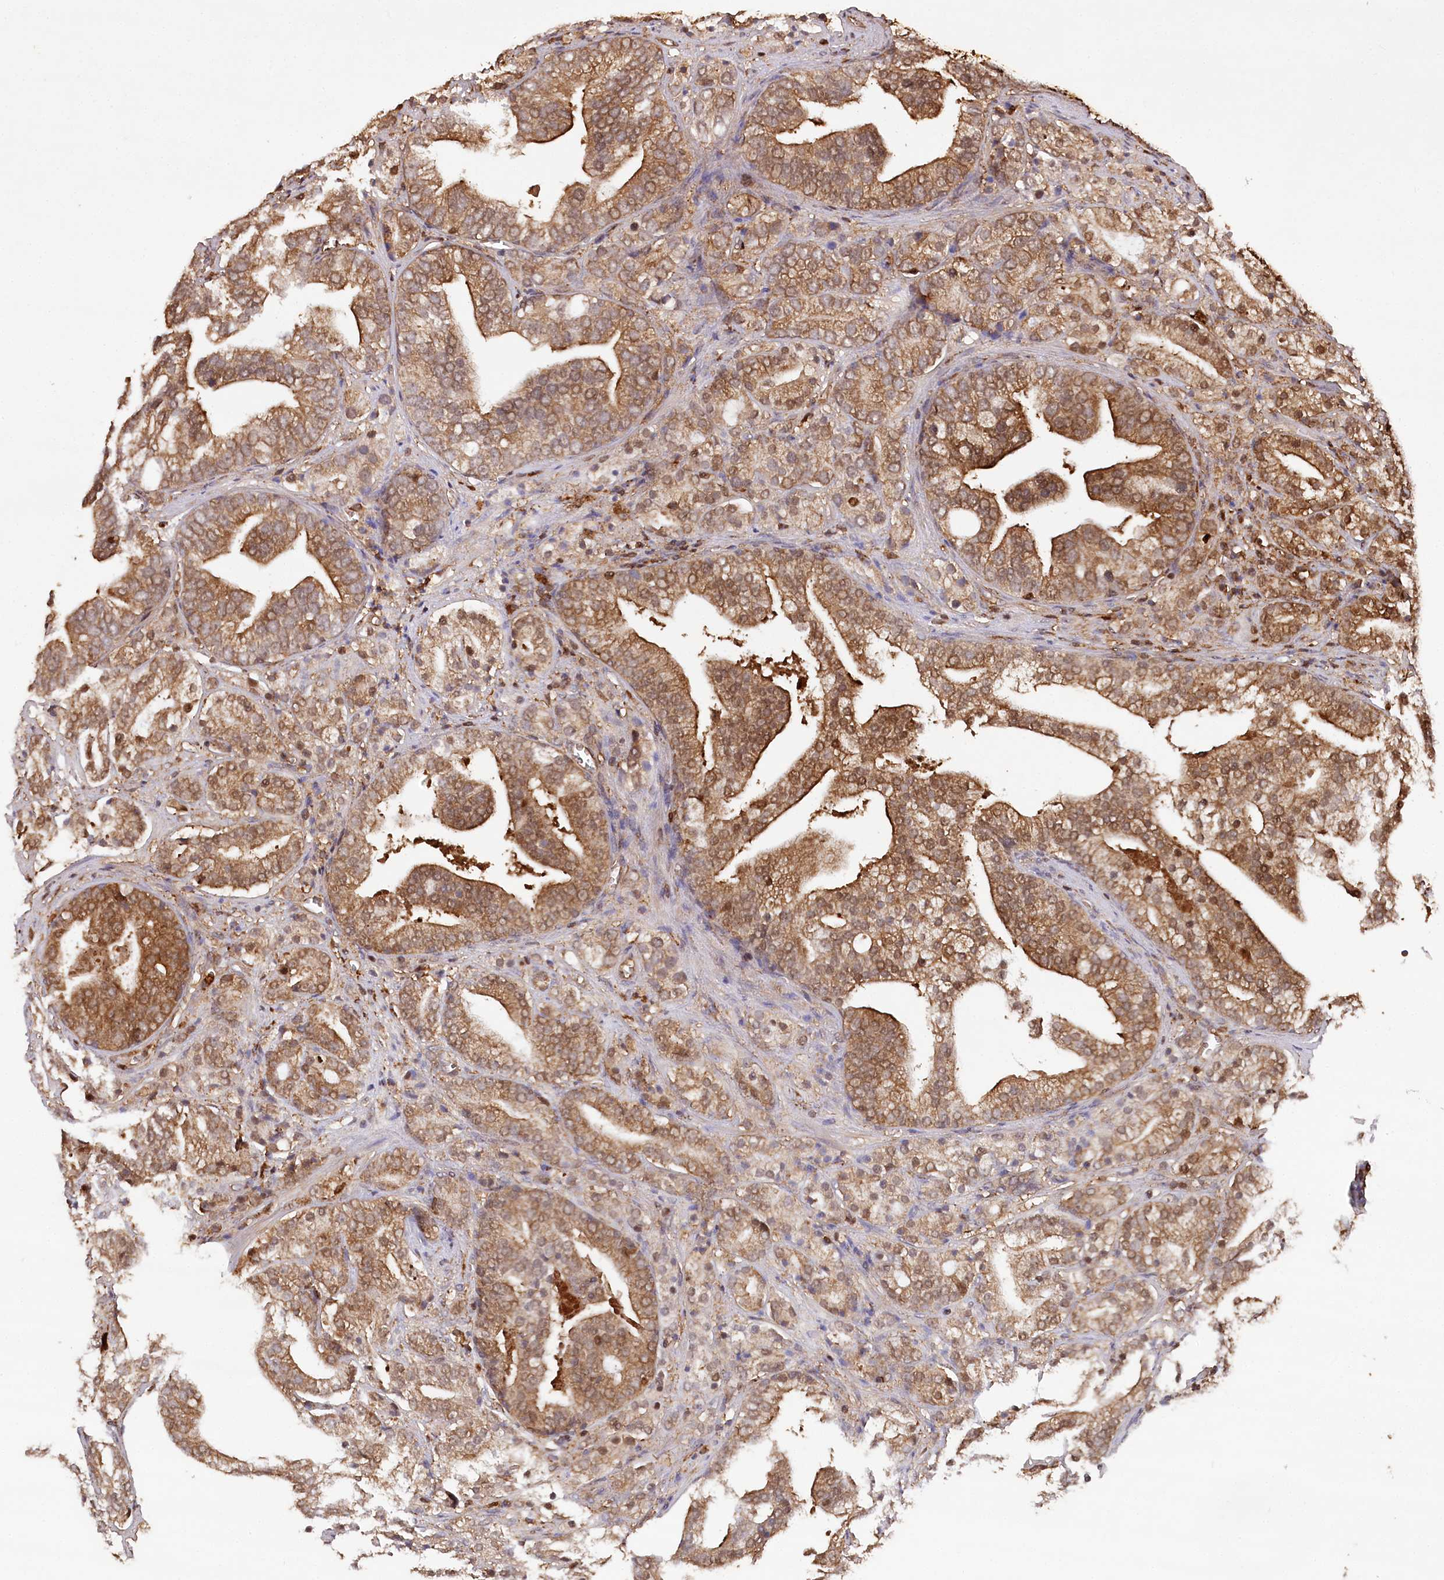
{"staining": {"intensity": "moderate", "quantity": ">75%", "location": "cytoplasmic/membranous"}, "tissue": "prostate cancer", "cell_type": "Tumor cells", "image_type": "cancer", "snomed": [{"axis": "morphology", "description": "Adenocarcinoma, High grade"}, {"axis": "topography", "description": "Prostate"}], "caption": "This micrograph exhibits prostate cancer stained with IHC to label a protein in brown. The cytoplasmic/membranous of tumor cells show moderate positivity for the protein. Nuclei are counter-stained blue.", "gene": "LSG1", "patient": {"sex": "male", "age": 57}}